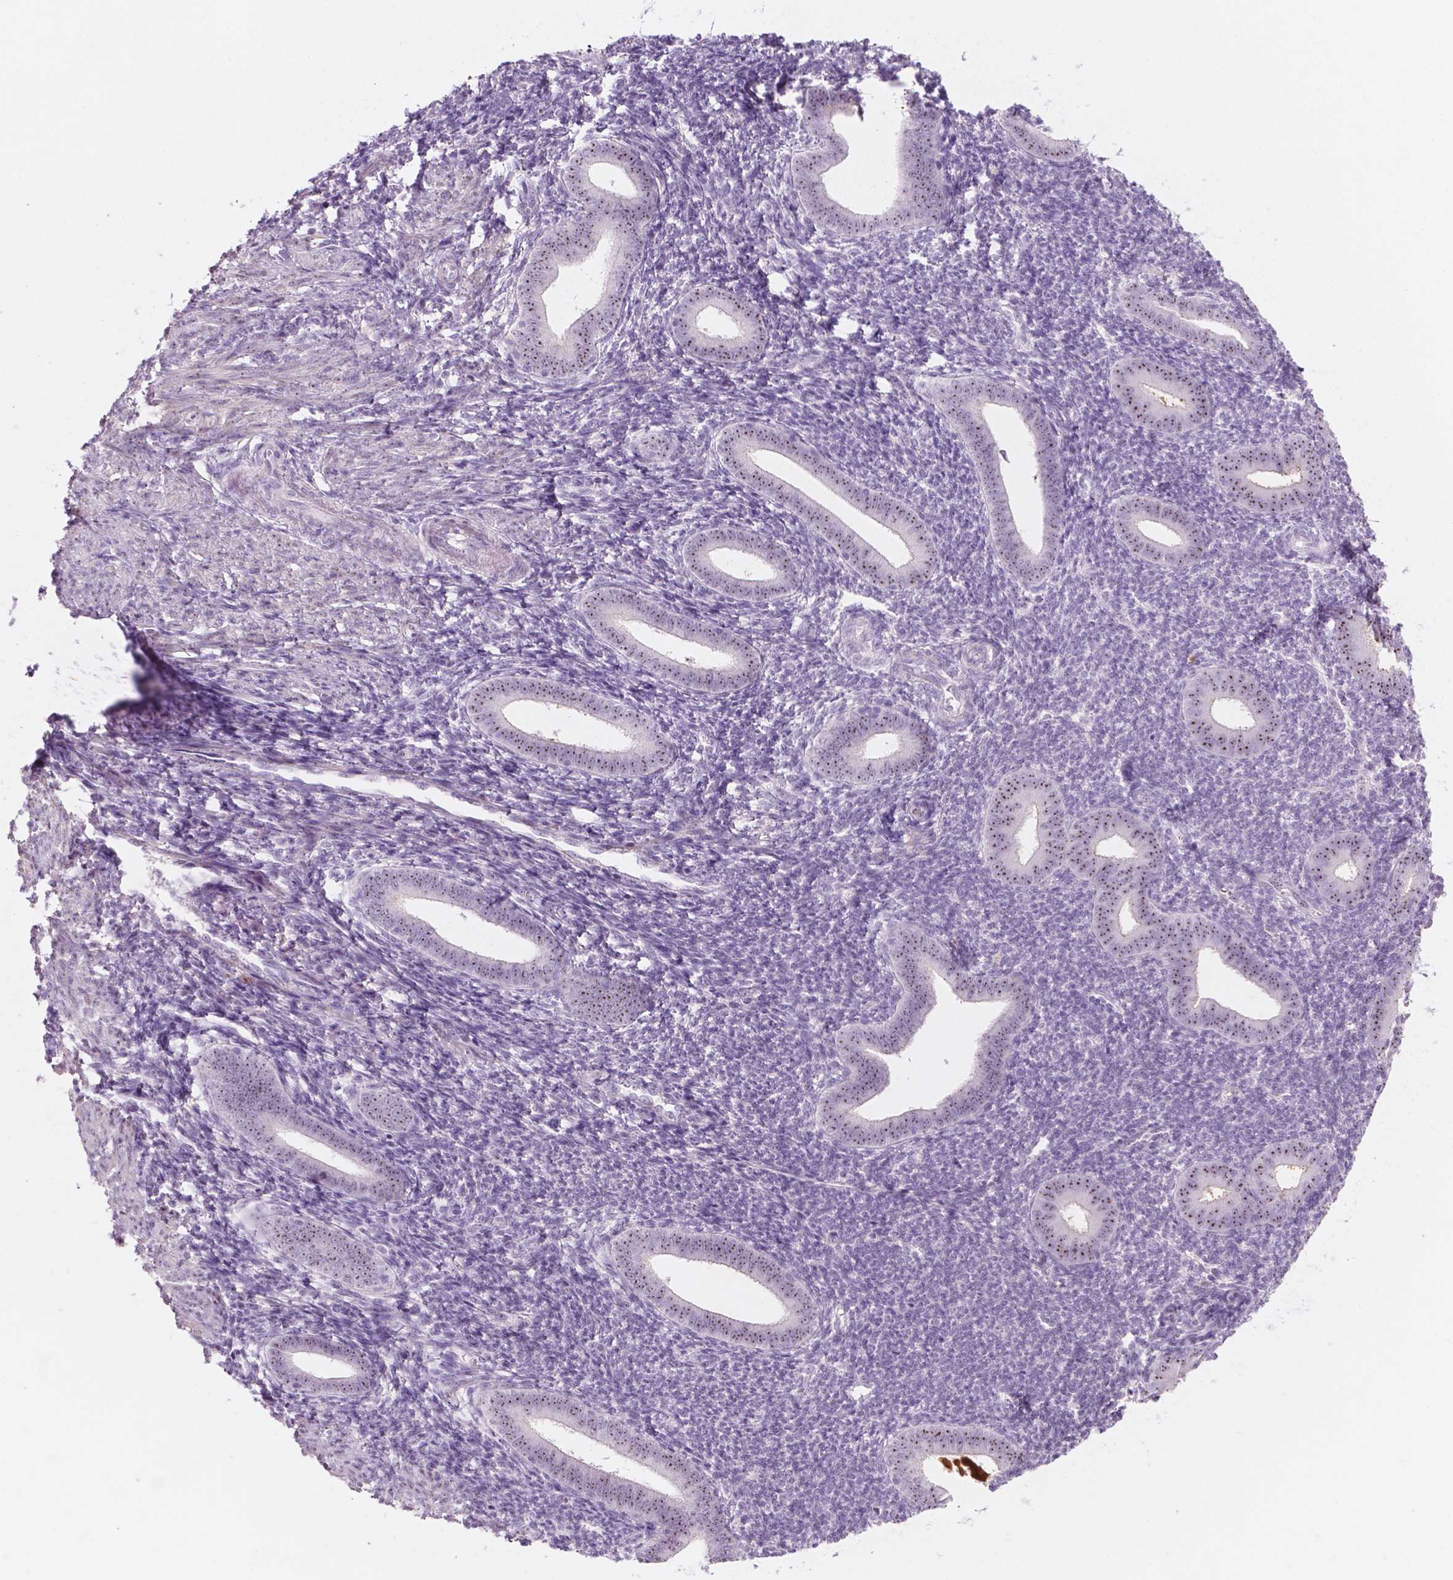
{"staining": {"intensity": "negative", "quantity": "none", "location": "none"}, "tissue": "endometrium", "cell_type": "Cells in endometrial stroma", "image_type": "normal", "snomed": [{"axis": "morphology", "description": "Normal tissue, NOS"}, {"axis": "topography", "description": "Endometrium"}], "caption": "This is an IHC photomicrograph of normal endometrium. There is no positivity in cells in endometrial stroma.", "gene": "ZNF853", "patient": {"sex": "female", "age": 25}}